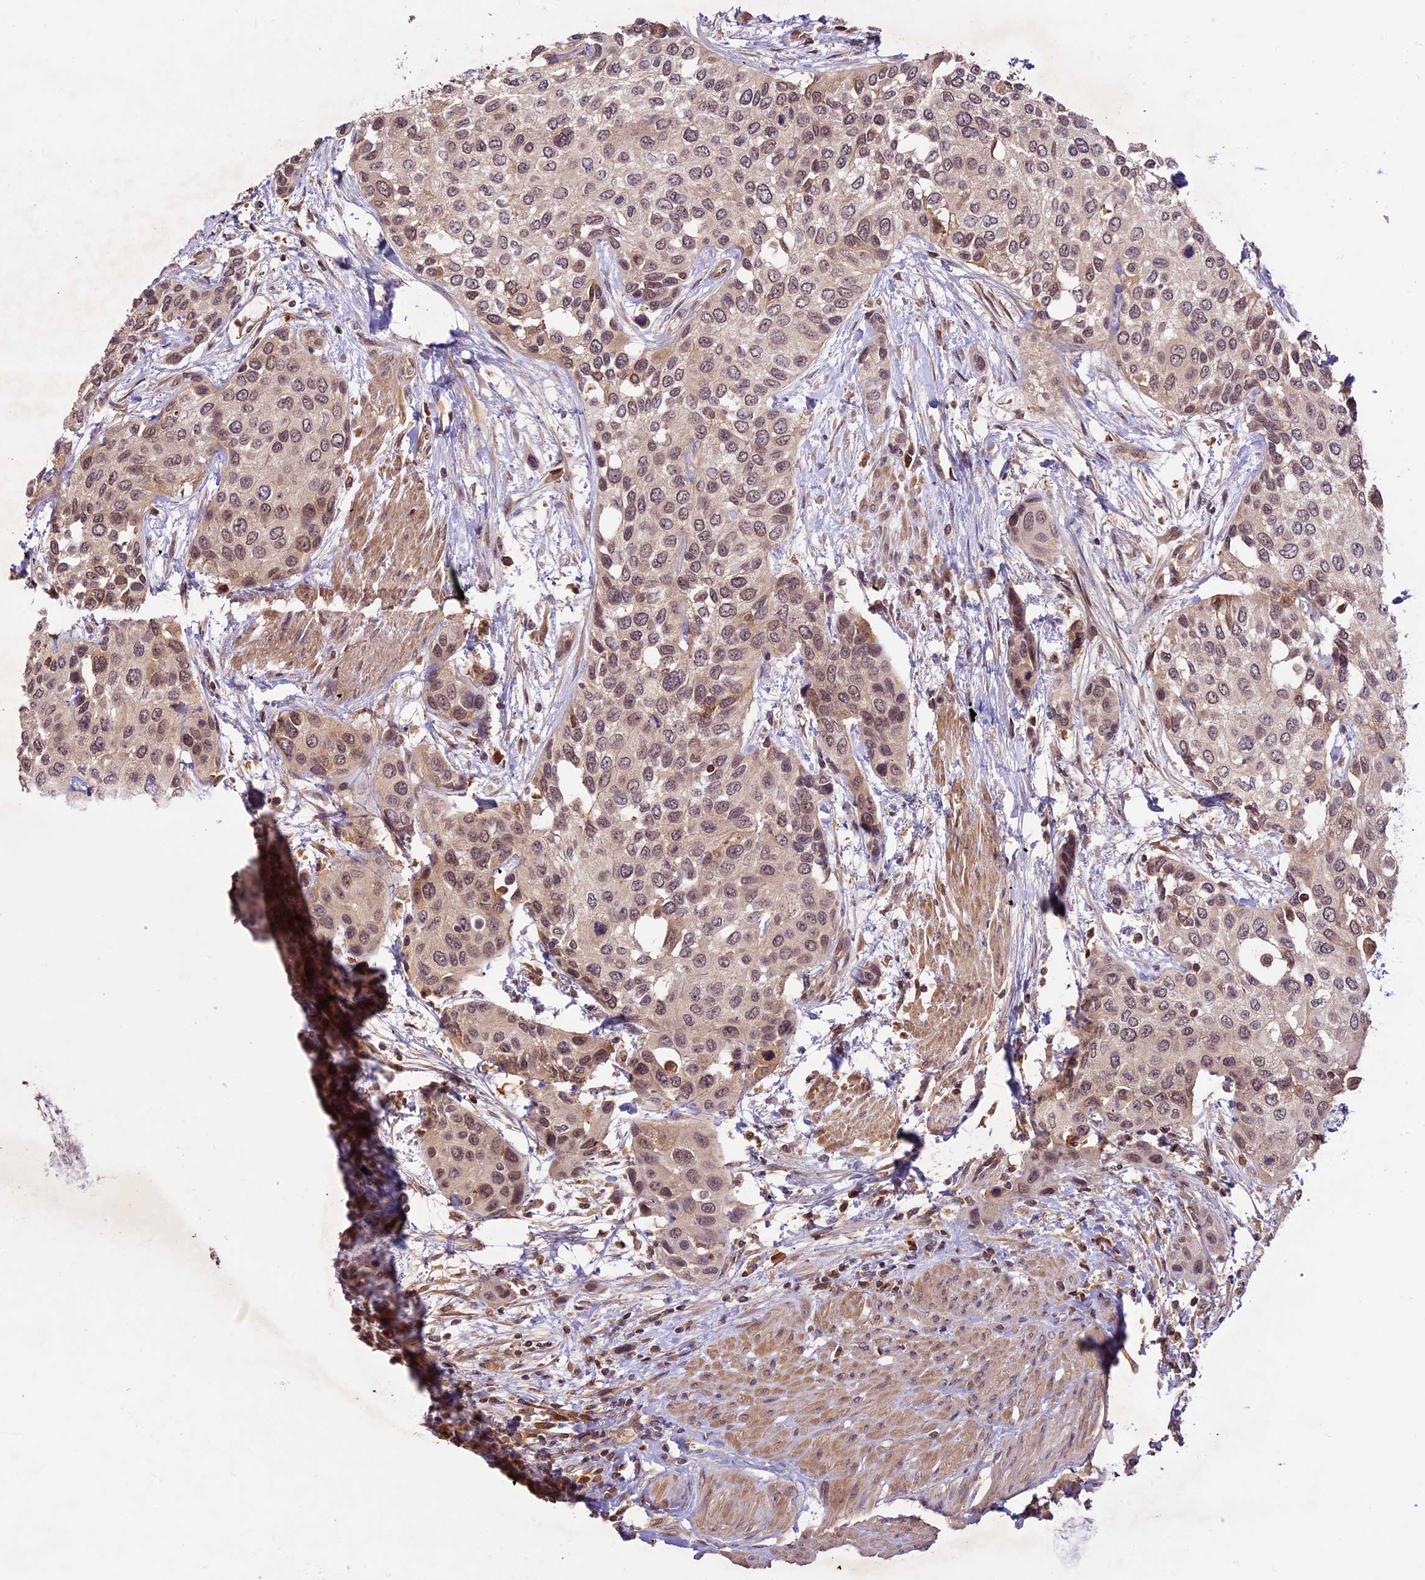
{"staining": {"intensity": "weak", "quantity": ">75%", "location": "nuclear"}, "tissue": "urothelial cancer", "cell_type": "Tumor cells", "image_type": "cancer", "snomed": [{"axis": "morphology", "description": "Normal tissue, NOS"}, {"axis": "morphology", "description": "Urothelial carcinoma, High grade"}, {"axis": "topography", "description": "Vascular tissue"}, {"axis": "topography", "description": "Urinary bladder"}], "caption": "The histopathology image exhibits a brown stain indicating the presence of a protein in the nuclear of tumor cells in urothelial carcinoma (high-grade).", "gene": "ATP10A", "patient": {"sex": "female", "age": 56}}